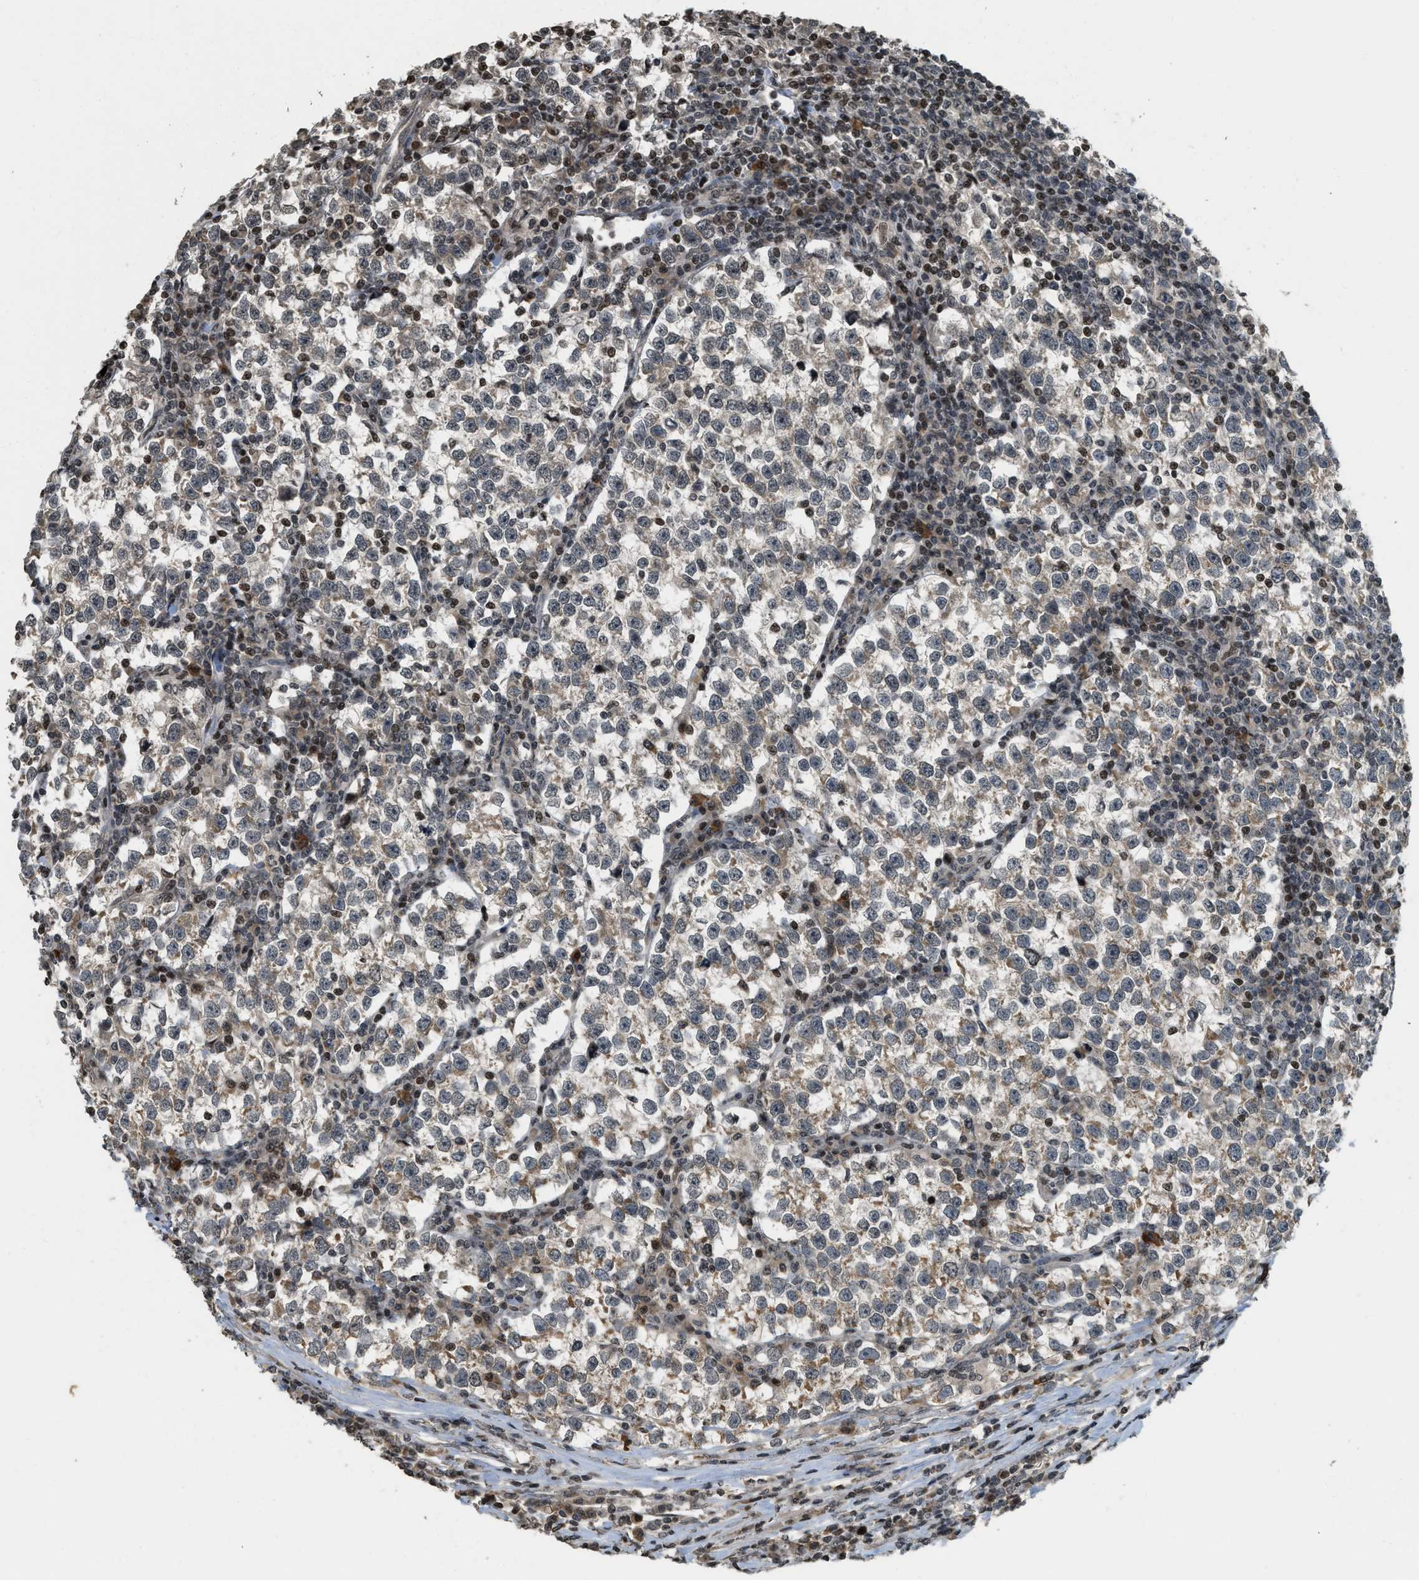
{"staining": {"intensity": "moderate", "quantity": "25%-75%", "location": "cytoplasmic/membranous,nuclear"}, "tissue": "testis cancer", "cell_type": "Tumor cells", "image_type": "cancer", "snomed": [{"axis": "morphology", "description": "Normal tissue, NOS"}, {"axis": "morphology", "description": "Seminoma, NOS"}, {"axis": "topography", "description": "Testis"}], "caption": "This micrograph reveals seminoma (testis) stained with immunohistochemistry to label a protein in brown. The cytoplasmic/membranous and nuclear of tumor cells show moderate positivity for the protein. Nuclei are counter-stained blue.", "gene": "SIAH1", "patient": {"sex": "male", "age": 43}}